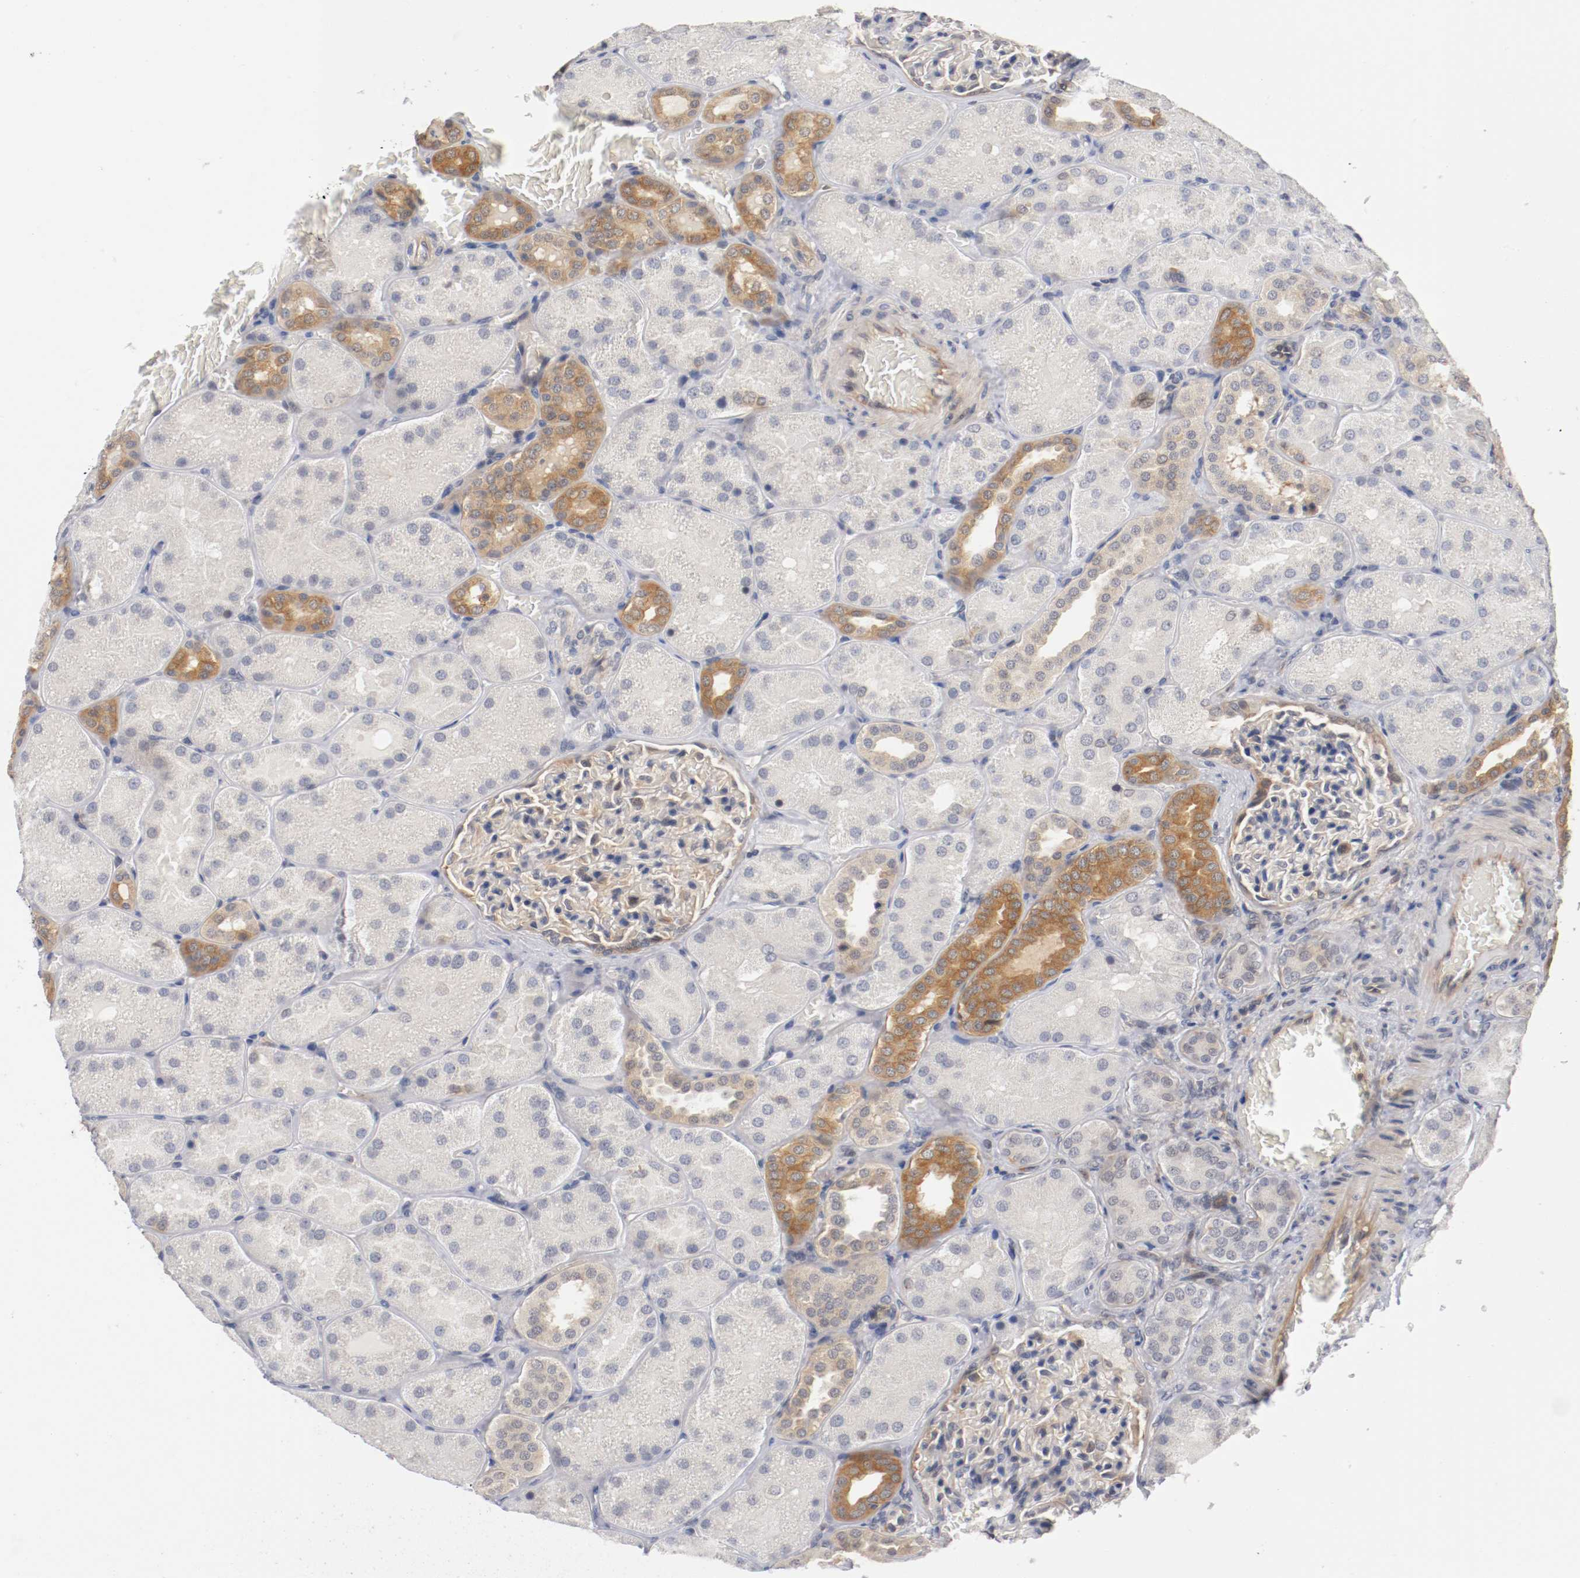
{"staining": {"intensity": "weak", "quantity": "<25%", "location": "cytoplasmic/membranous"}, "tissue": "kidney", "cell_type": "Cells in glomeruli", "image_type": "normal", "snomed": [{"axis": "morphology", "description": "Normal tissue, NOS"}, {"axis": "topography", "description": "Kidney"}], "caption": "IHC of normal kidney demonstrates no positivity in cells in glomeruli.", "gene": "RBM23", "patient": {"sex": "male", "age": 28}}